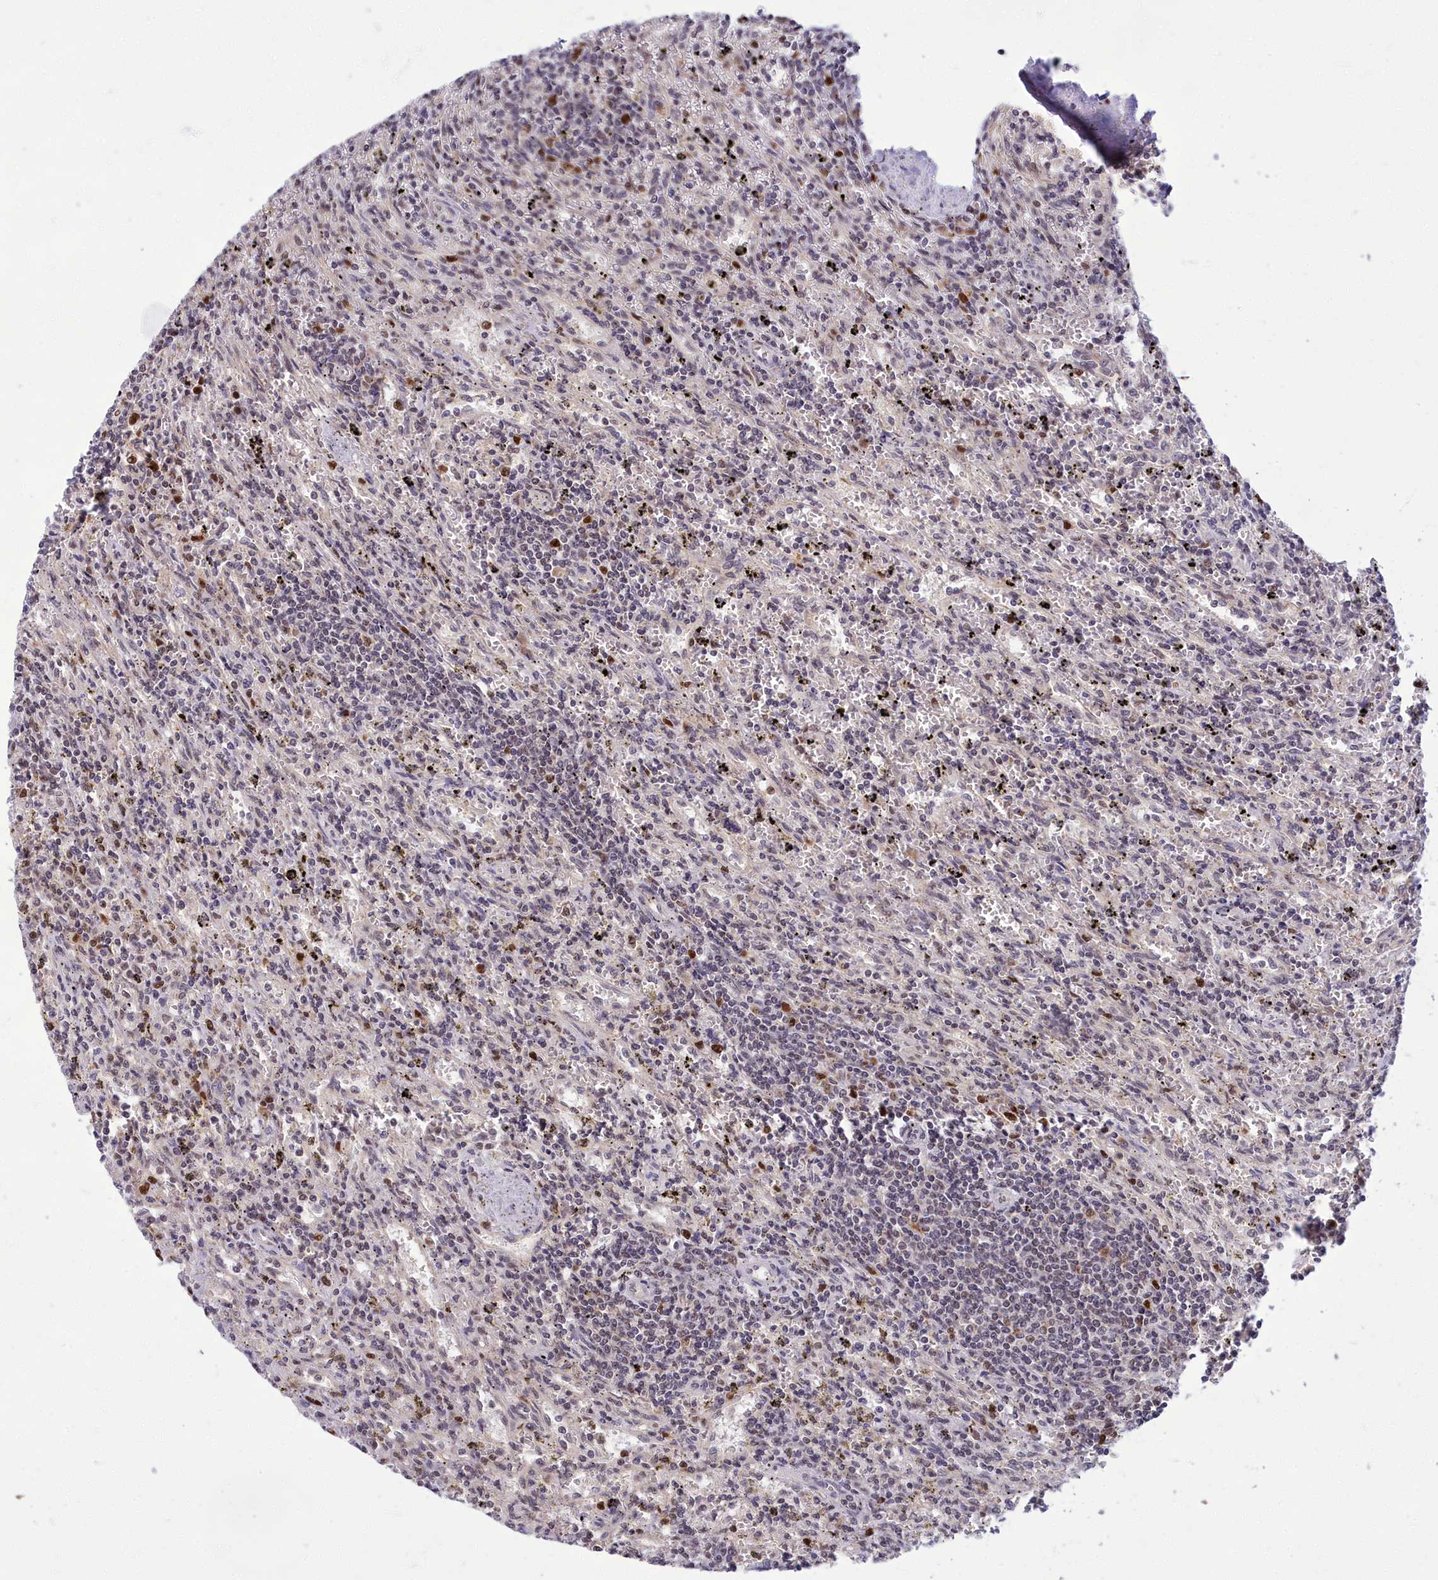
{"staining": {"intensity": "negative", "quantity": "none", "location": "none"}, "tissue": "lymphoma", "cell_type": "Tumor cells", "image_type": "cancer", "snomed": [{"axis": "morphology", "description": "Malignant lymphoma, non-Hodgkin's type, Low grade"}, {"axis": "topography", "description": "Spleen"}], "caption": "Immunohistochemical staining of malignant lymphoma, non-Hodgkin's type (low-grade) exhibits no significant expression in tumor cells. The staining is performed using DAB (3,3'-diaminobenzidine) brown chromogen with nuclei counter-stained in using hematoxylin.", "gene": "EARS2", "patient": {"sex": "male", "age": 76}}